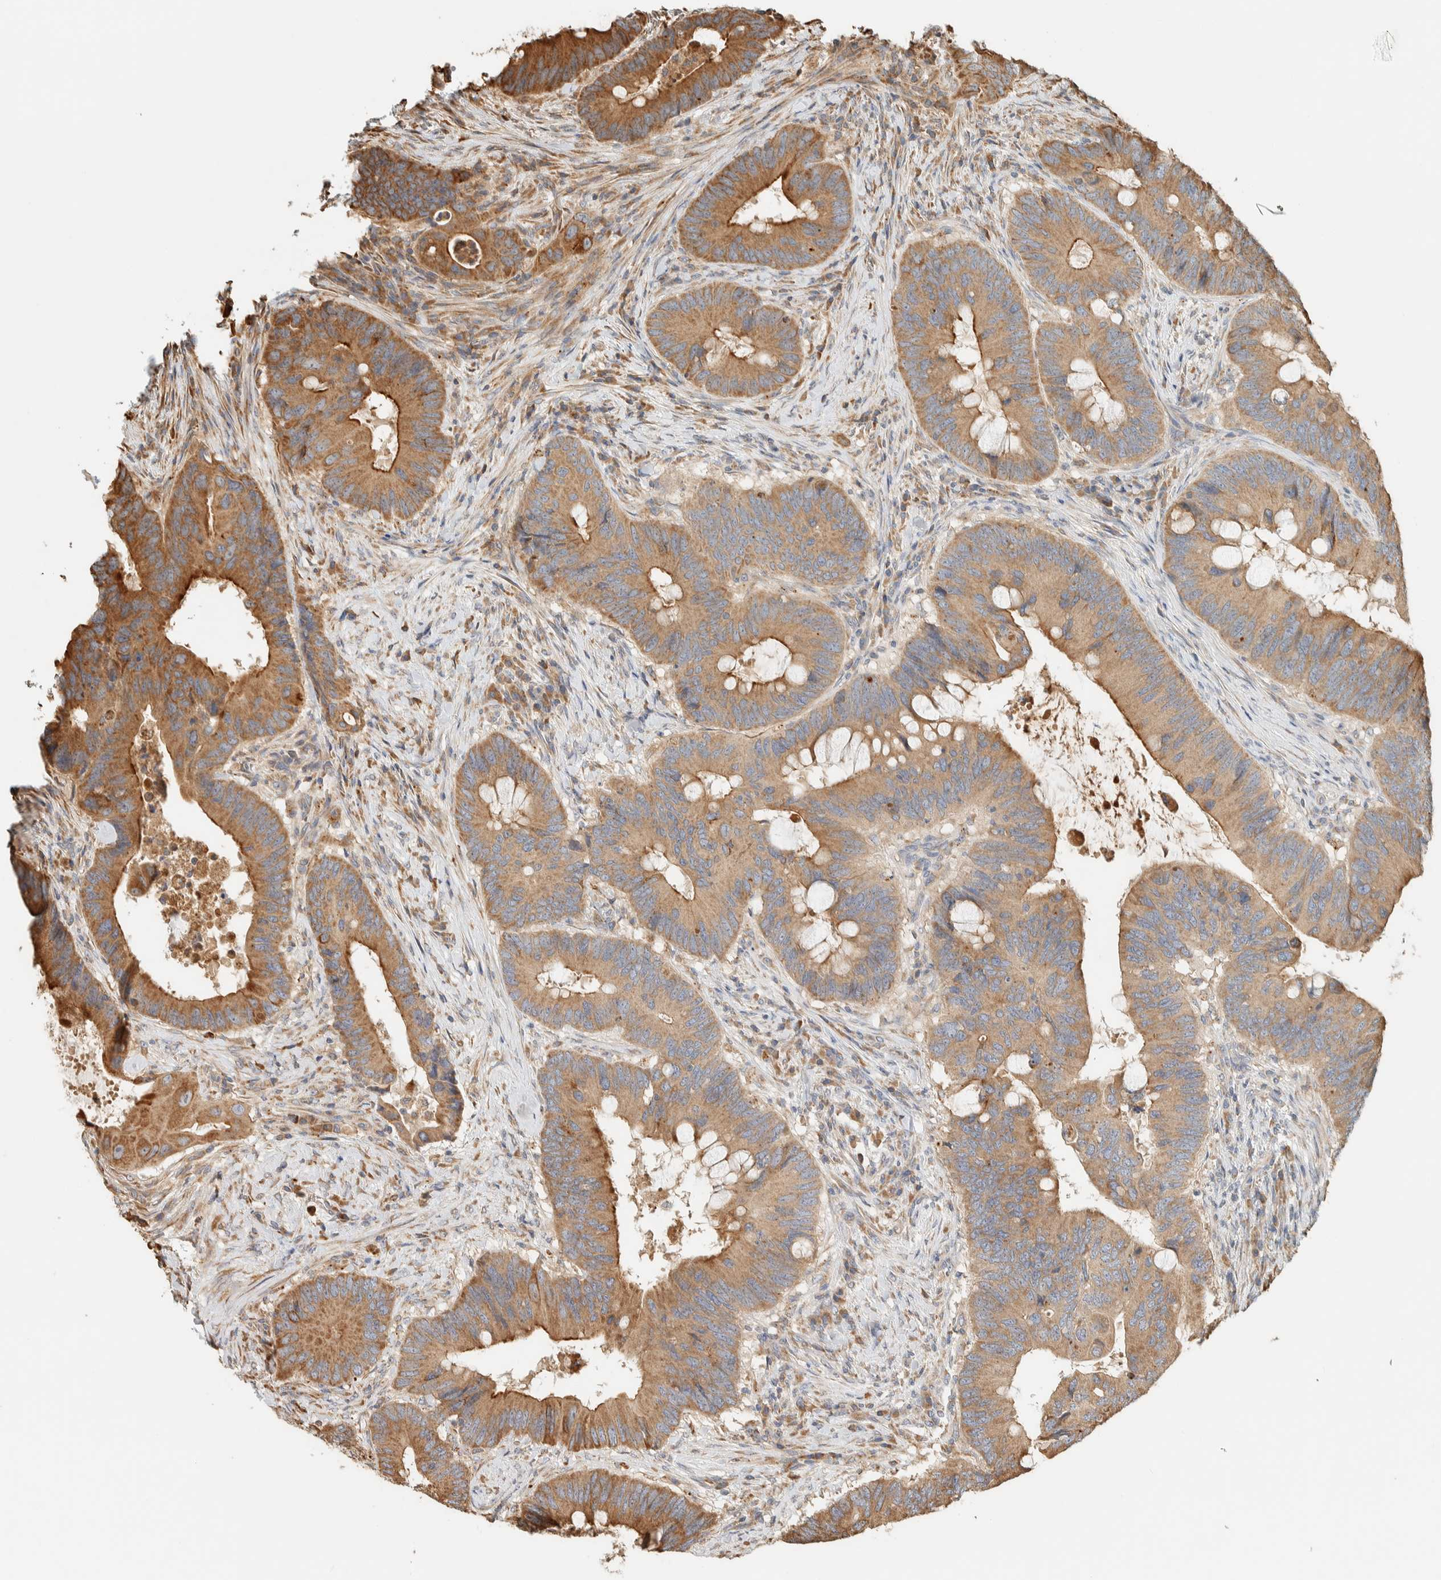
{"staining": {"intensity": "moderate", "quantity": ">75%", "location": "cytoplasmic/membranous"}, "tissue": "colorectal cancer", "cell_type": "Tumor cells", "image_type": "cancer", "snomed": [{"axis": "morphology", "description": "Adenocarcinoma, NOS"}, {"axis": "topography", "description": "Colon"}], "caption": "A brown stain highlights moderate cytoplasmic/membranous expression of a protein in human colorectal adenocarcinoma tumor cells.", "gene": "RAB11FIP1", "patient": {"sex": "male", "age": 71}}